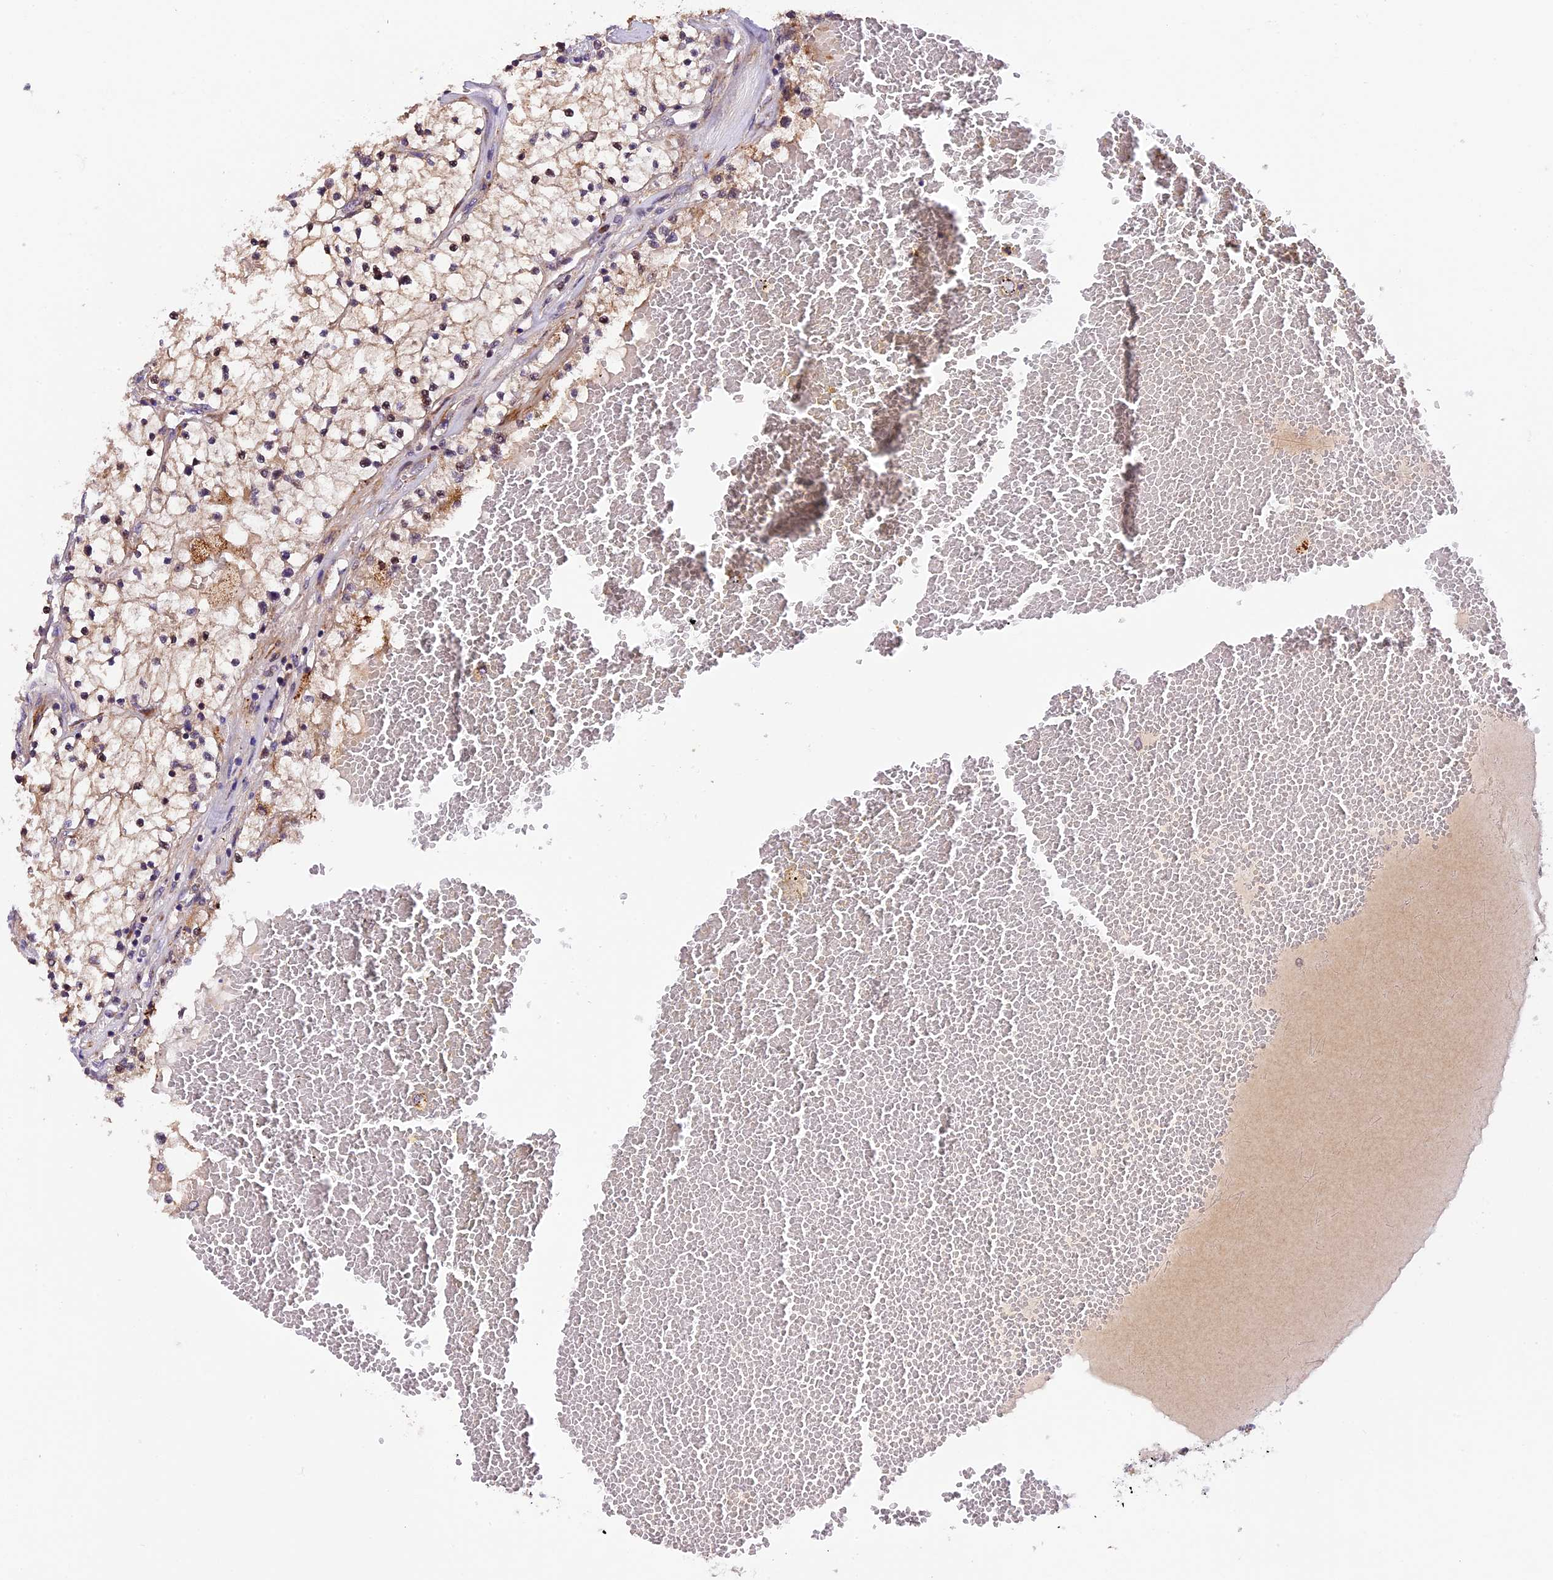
{"staining": {"intensity": "negative", "quantity": "none", "location": "none"}, "tissue": "renal cancer", "cell_type": "Tumor cells", "image_type": "cancer", "snomed": [{"axis": "morphology", "description": "Normal tissue, NOS"}, {"axis": "morphology", "description": "Adenocarcinoma, NOS"}, {"axis": "topography", "description": "Kidney"}], "caption": "IHC image of adenocarcinoma (renal) stained for a protein (brown), which displays no positivity in tumor cells. Brightfield microscopy of immunohistochemistry stained with DAB (3,3'-diaminobenzidine) (brown) and hematoxylin (blue), captured at high magnification.", "gene": "FBXO45", "patient": {"sex": "male", "age": 68}}